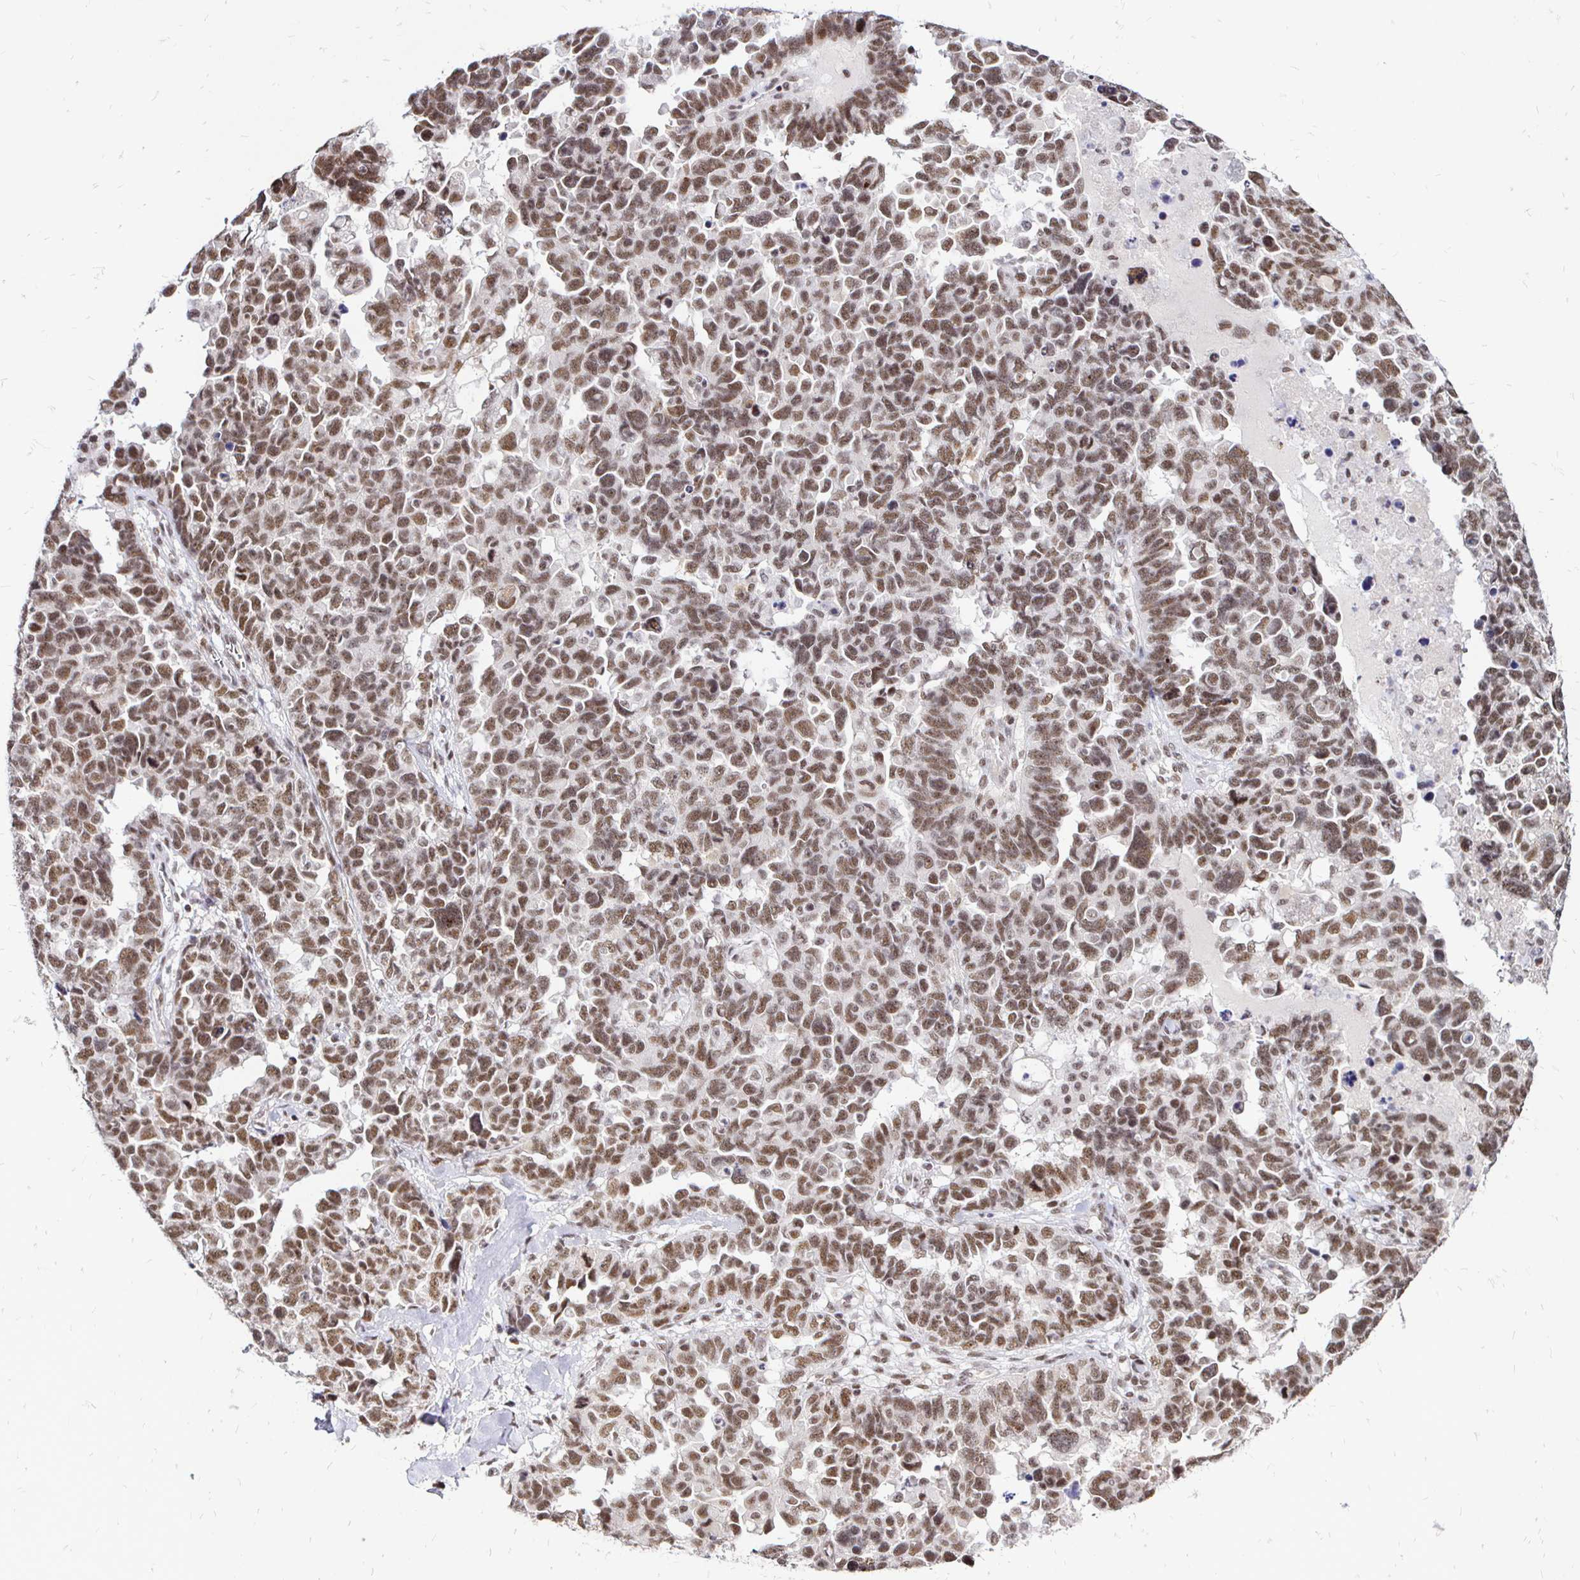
{"staining": {"intensity": "moderate", "quantity": ">75%", "location": "nuclear"}, "tissue": "ovarian cancer", "cell_type": "Tumor cells", "image_type": "cancer", "snomed": [{"axis": "morphology", "description": "Cystadenocarcinoma, serous, NOS"}, {"axis": "topography", "description": "Ovary"}], "caption": "Human ovarian serous cystadenocarcinoma stained for a protein (brown) shows moderate nuclear positive positivity in about >75% of tumor cells.", "gene": "SIN3A", "patient": {"sex": "female", "age": 69}}